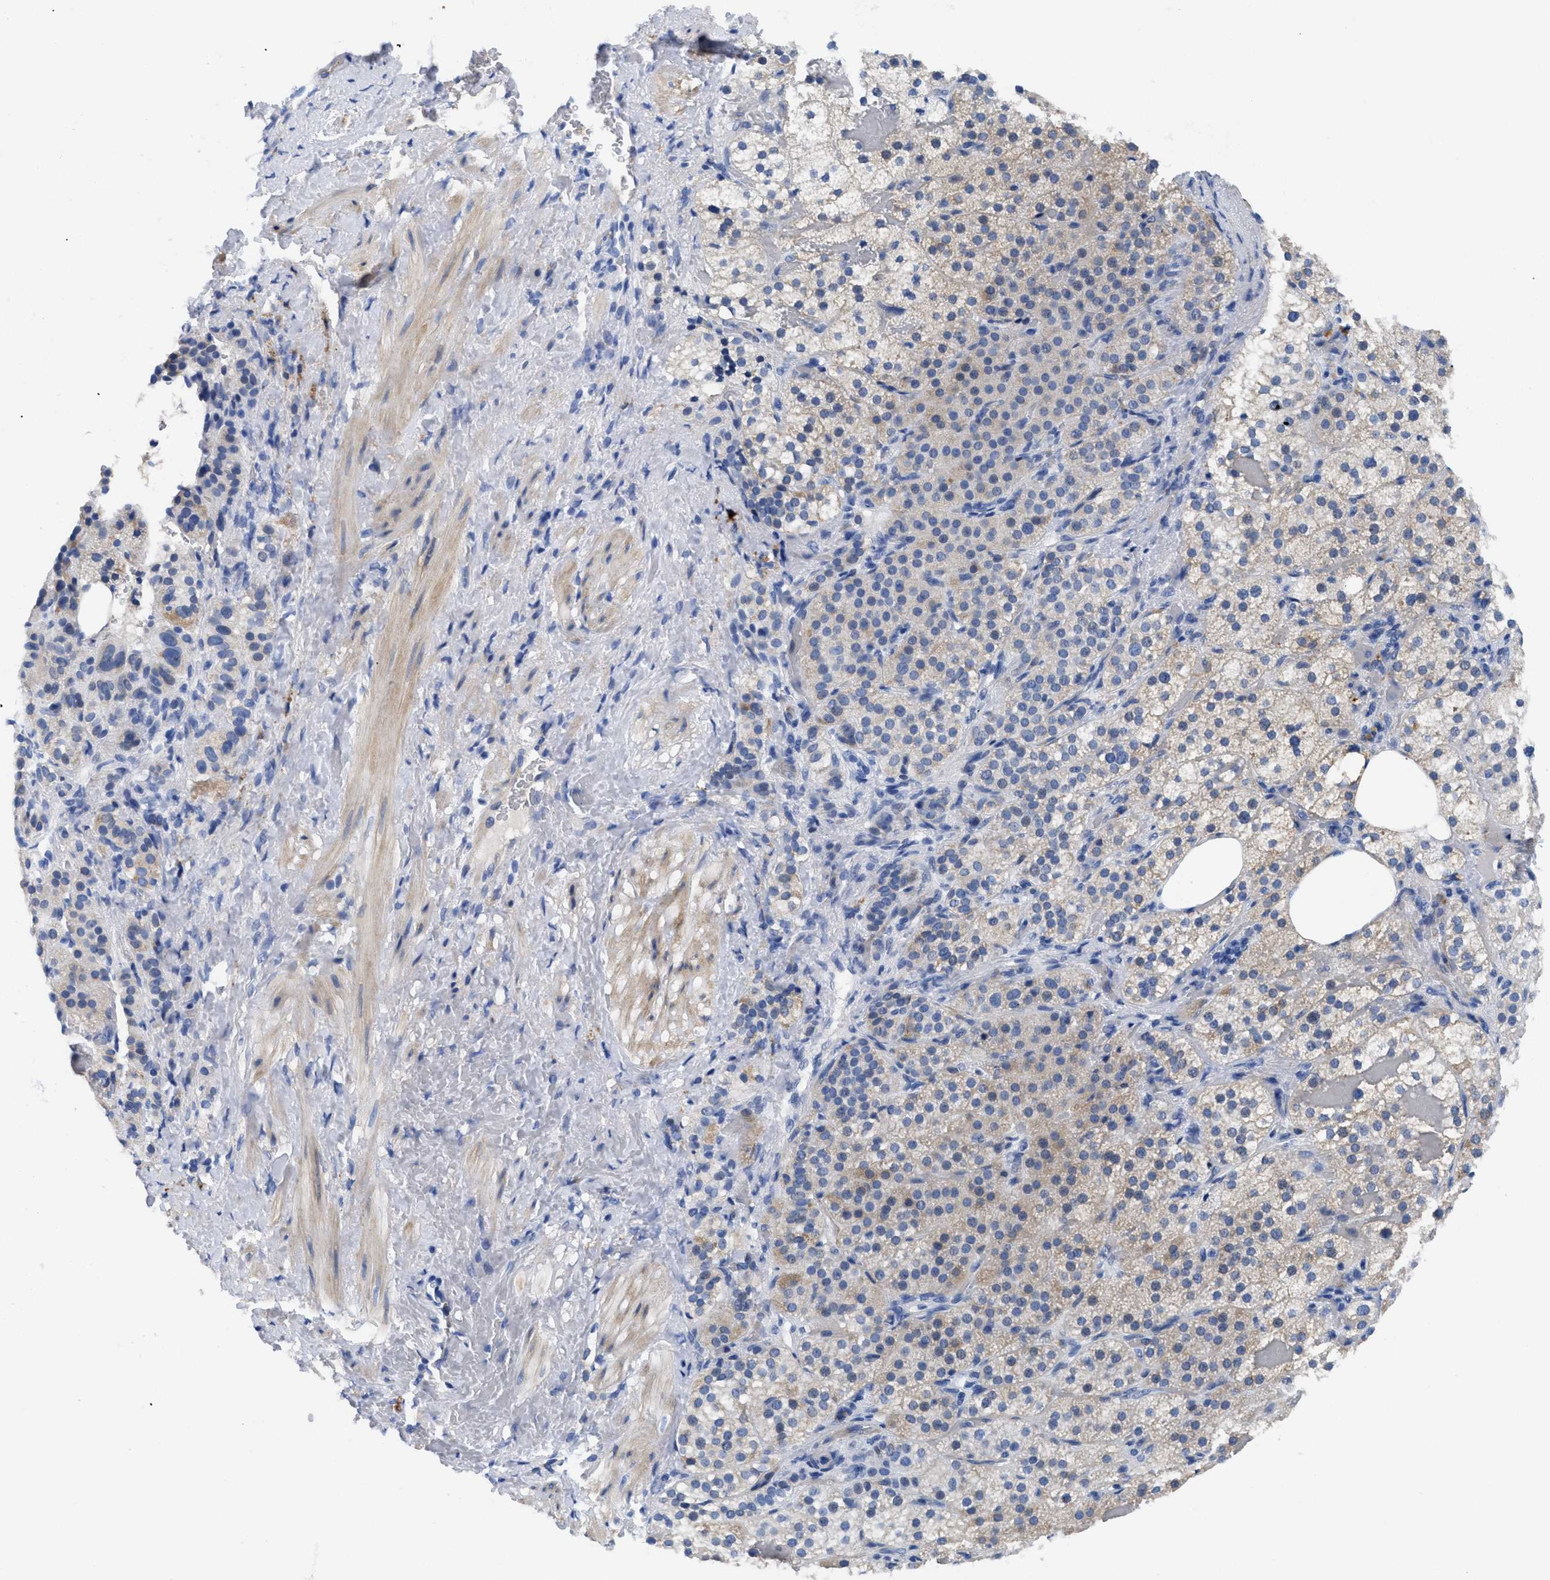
{"staining": {"intensity": "weak", "quantity": "<25%", "location": "cytoplasmic/membranous"}, "tissue": "adrenal gland", "cell_type": "Glandular cells", "image_type": "normal", "snomed": [{"axis": "morphology", "description": "Normal tissue, NOS"}, {"axis": "topography", "description": "Adrenal gland"}], "caption": "Glandular cells show no significant staining in benign adrenal gland. (Stains: DAB (3,3'-diaminobenzidine) IHC with hematoxylin counter stain, Microscopy: brightfield microscopy at high magnification).", "gene": "TMEM68", "patient": {"sex": "female", "age": 59}}